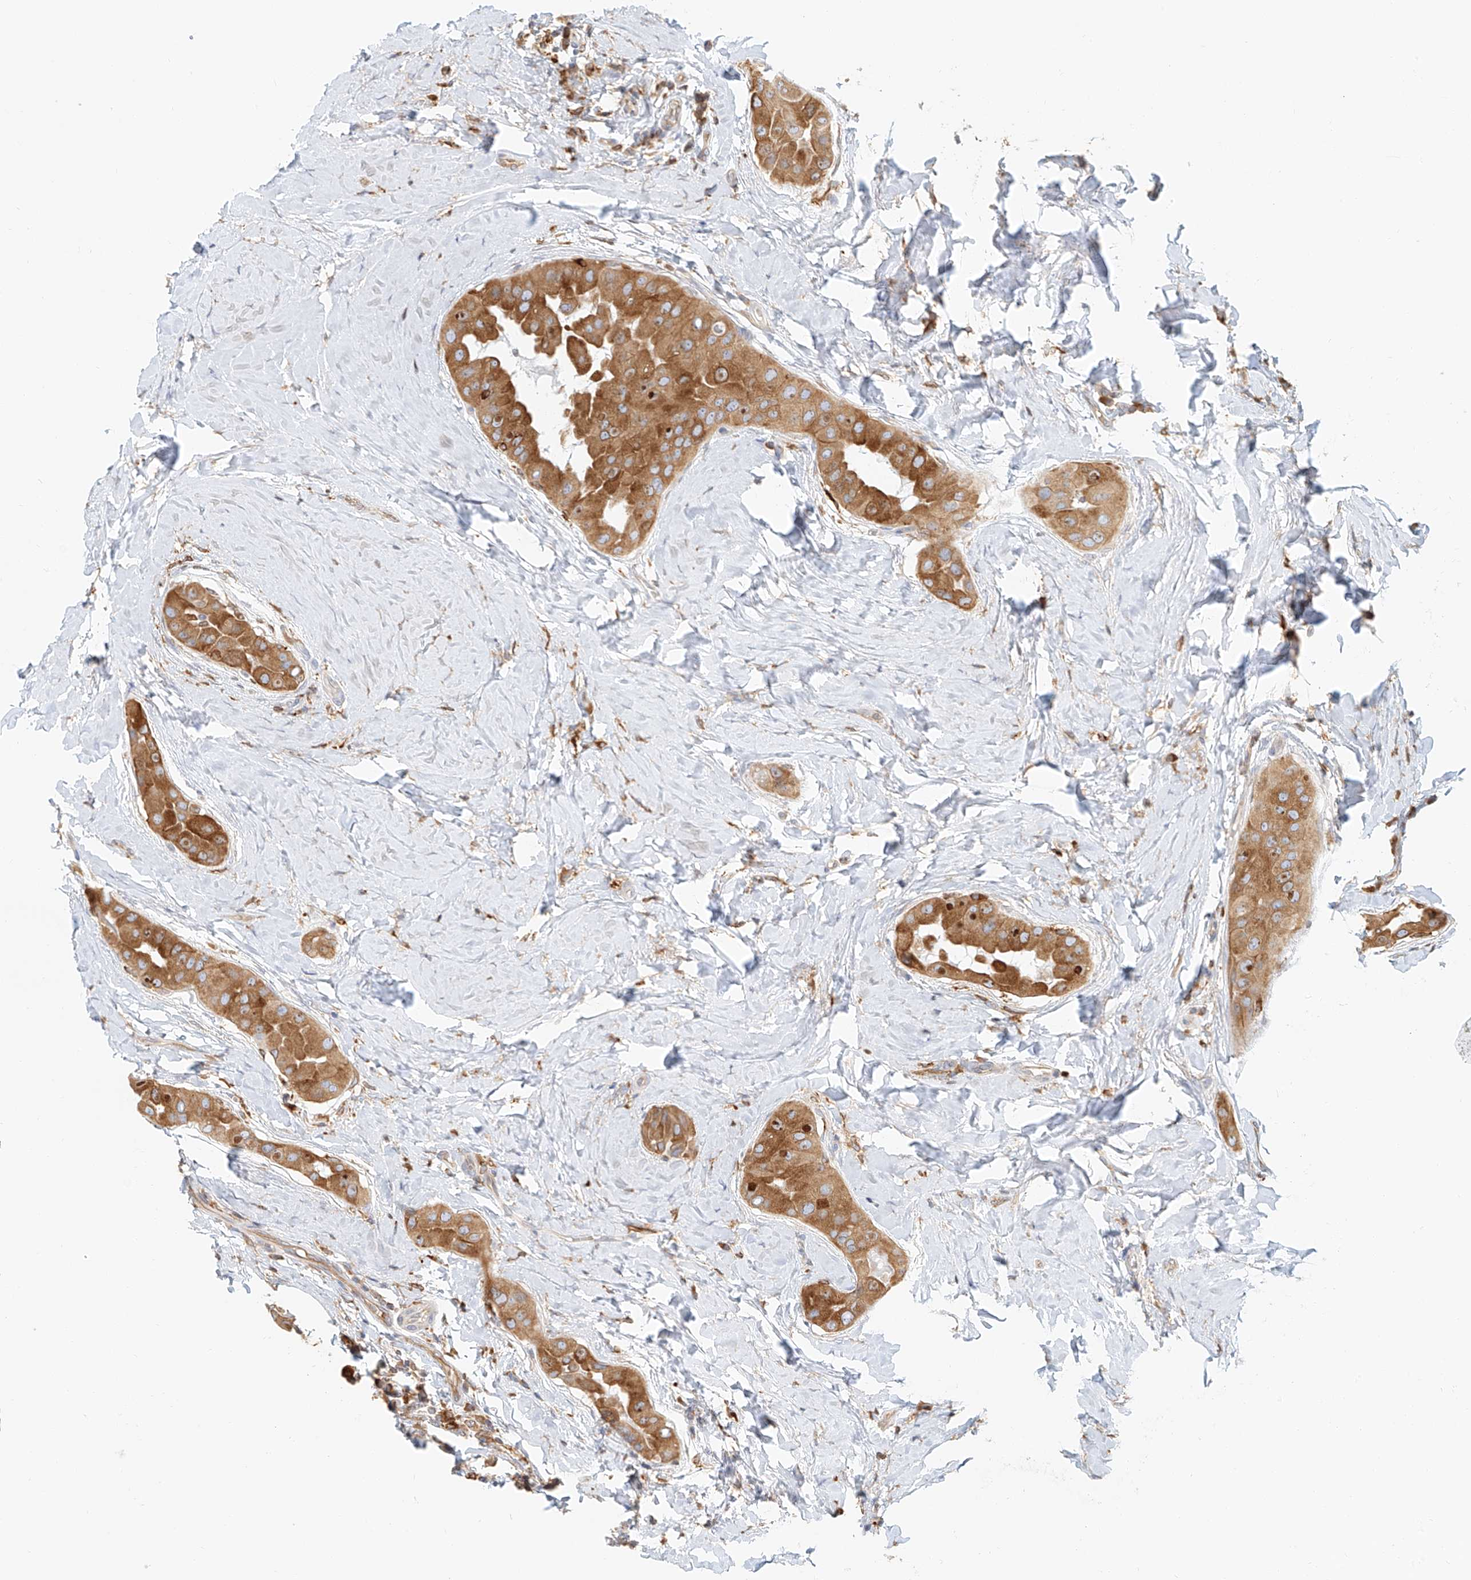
{"staining": {"intensity": "moderate", "quantity": ">75%", "location": "cytoplasmic/membranous,nuclear"}, "tissue": "thyroid cancer", "cell_type": "Tumor cells", "image_type": "cancer", "snomed": [{"axis": "morphology", "description": "Papillary adenocarcinoma, NOS"}, {"axis": "topography", "description": "Thyroid gland"}], "caption": "Immunohistochemistry (IHC) photomicrograph of thyroid cancer stained for a protein (brown), which shows medium levels of moderate cytoplasmic/membranous and nuclear staining in about >75% of tumor cells.", "gene": "DHRS7", "patient": {"sex": "male", "age": 33}}